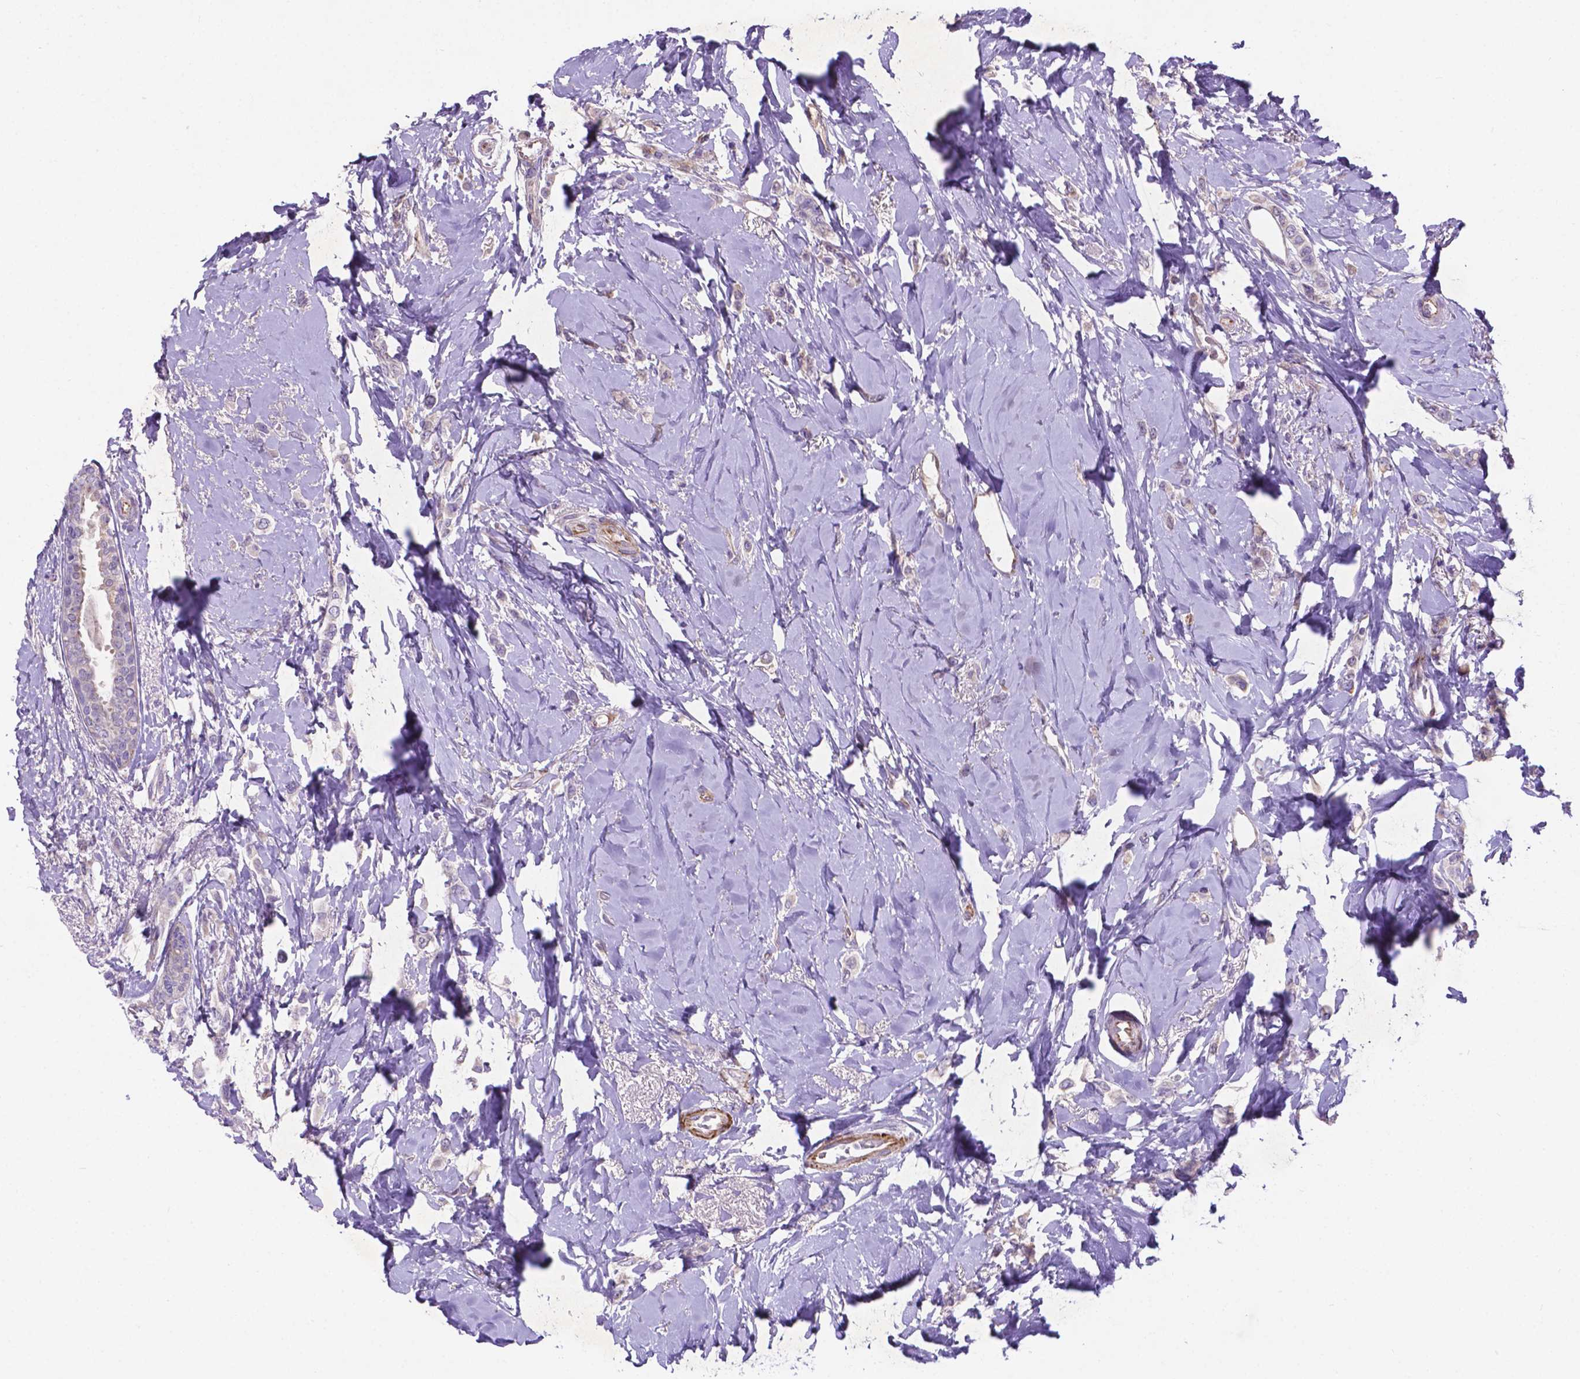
{"staining": {"intensity": "negative", "quantity": "none", "location": "none"}, "tissue": "breast cancer", "cell_type": "Tumor cells", "image_type": "cancer", "snomed": [{"axis": "morphology", "description": "Lobular carcinoma"}, {"axis": "topography", "description": "Breast"}], "caption": "Immunohistochemistry of human breast cancer displays no positivity in tumor cells.", "gene": "PFKFB4", "patient": {"sex": "female", "age": 66}}